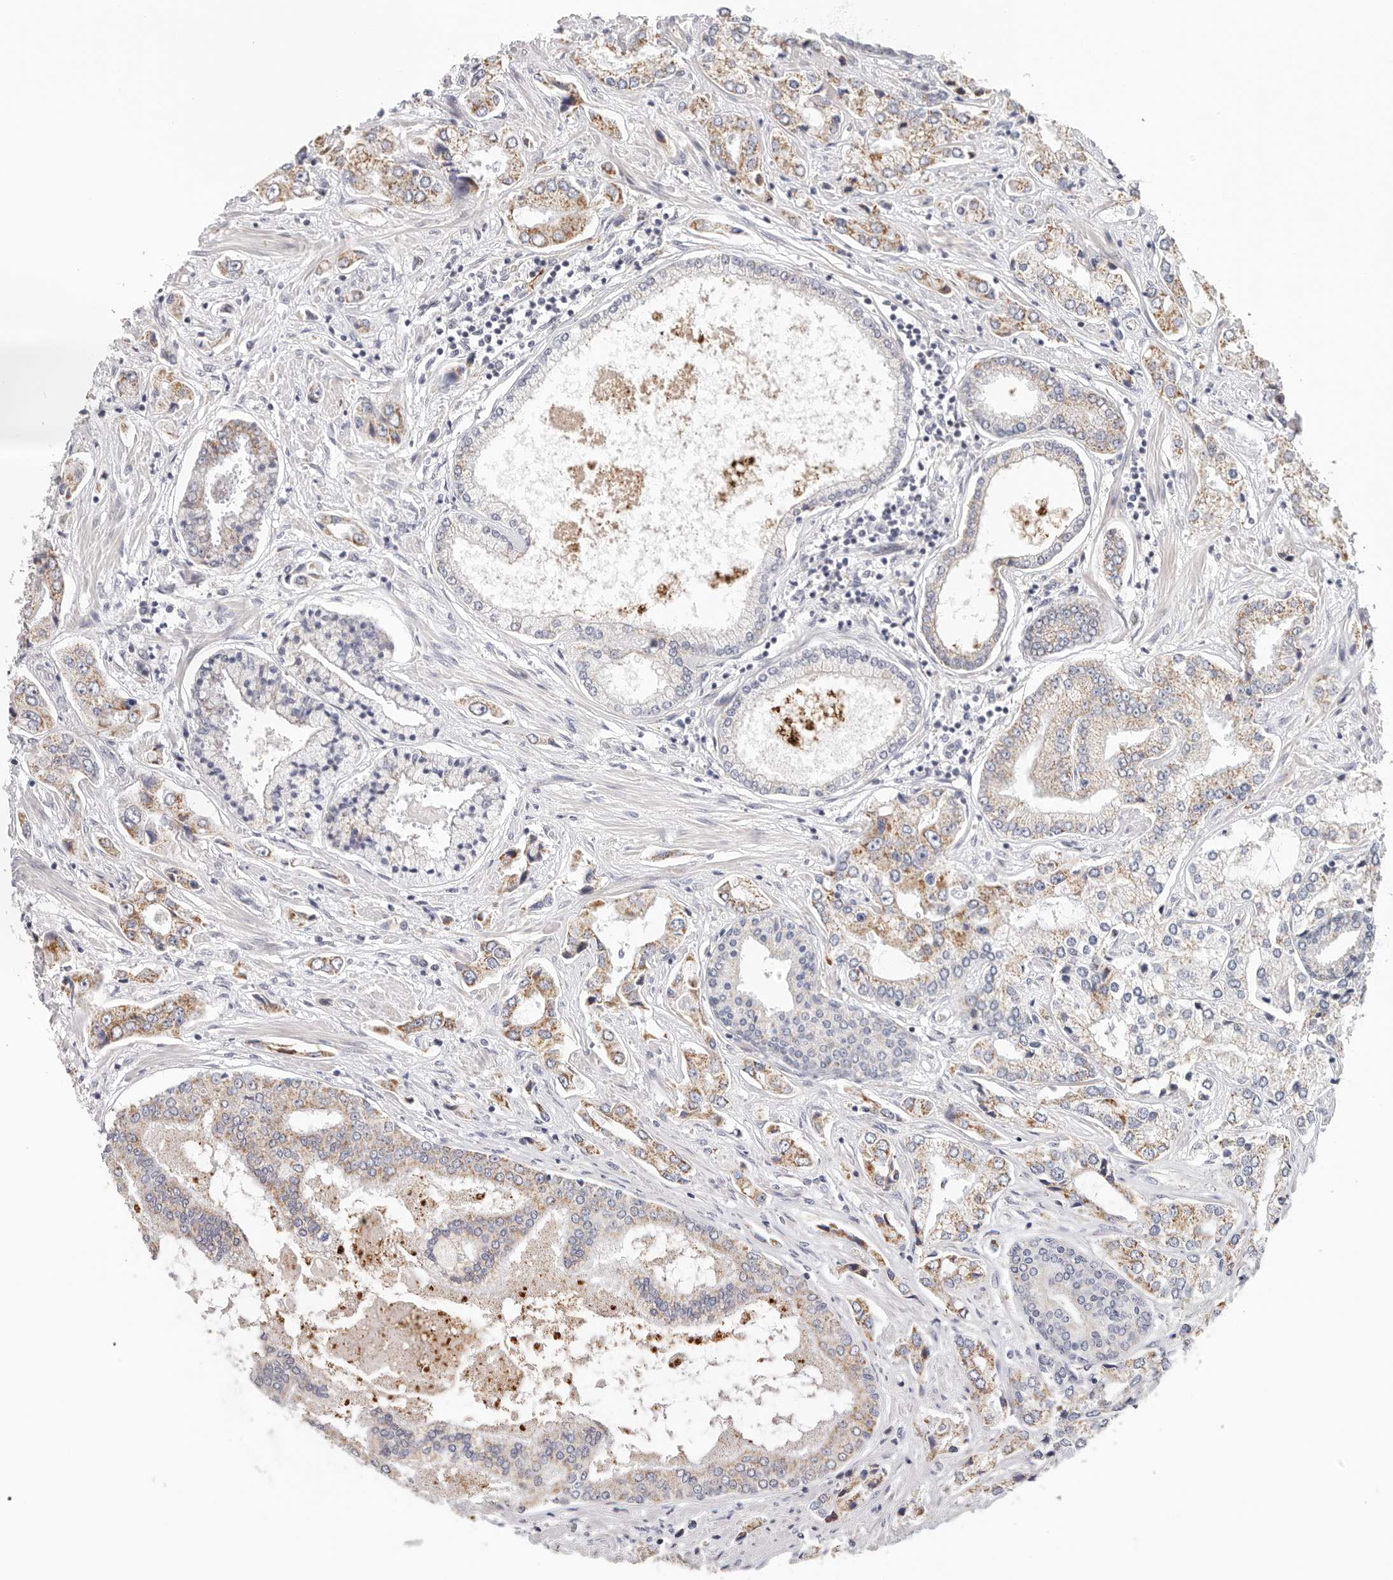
{"staining": {"intensity": "moderate", "quantity": "25%-75%", "location": "cytoplasmic/membranous"}, "tissue": "prostate cancer", "cell_type": "Tumor cells", "image_type": "cancer", "snomed": [{"axis": "morphology", "description": "Adenocarcinoma, High grade"}, {"axis": "topography", "description": "Prostate"}], "caption": "The micrograph reveals a brown stain indicating the presence of a protein in the cytoplasmic/membranous of tumor cells in prostate cancer. Nuclei are stained in blue.", "gene": "AFDN", "patient": {"sex": "male", "age": 66}}